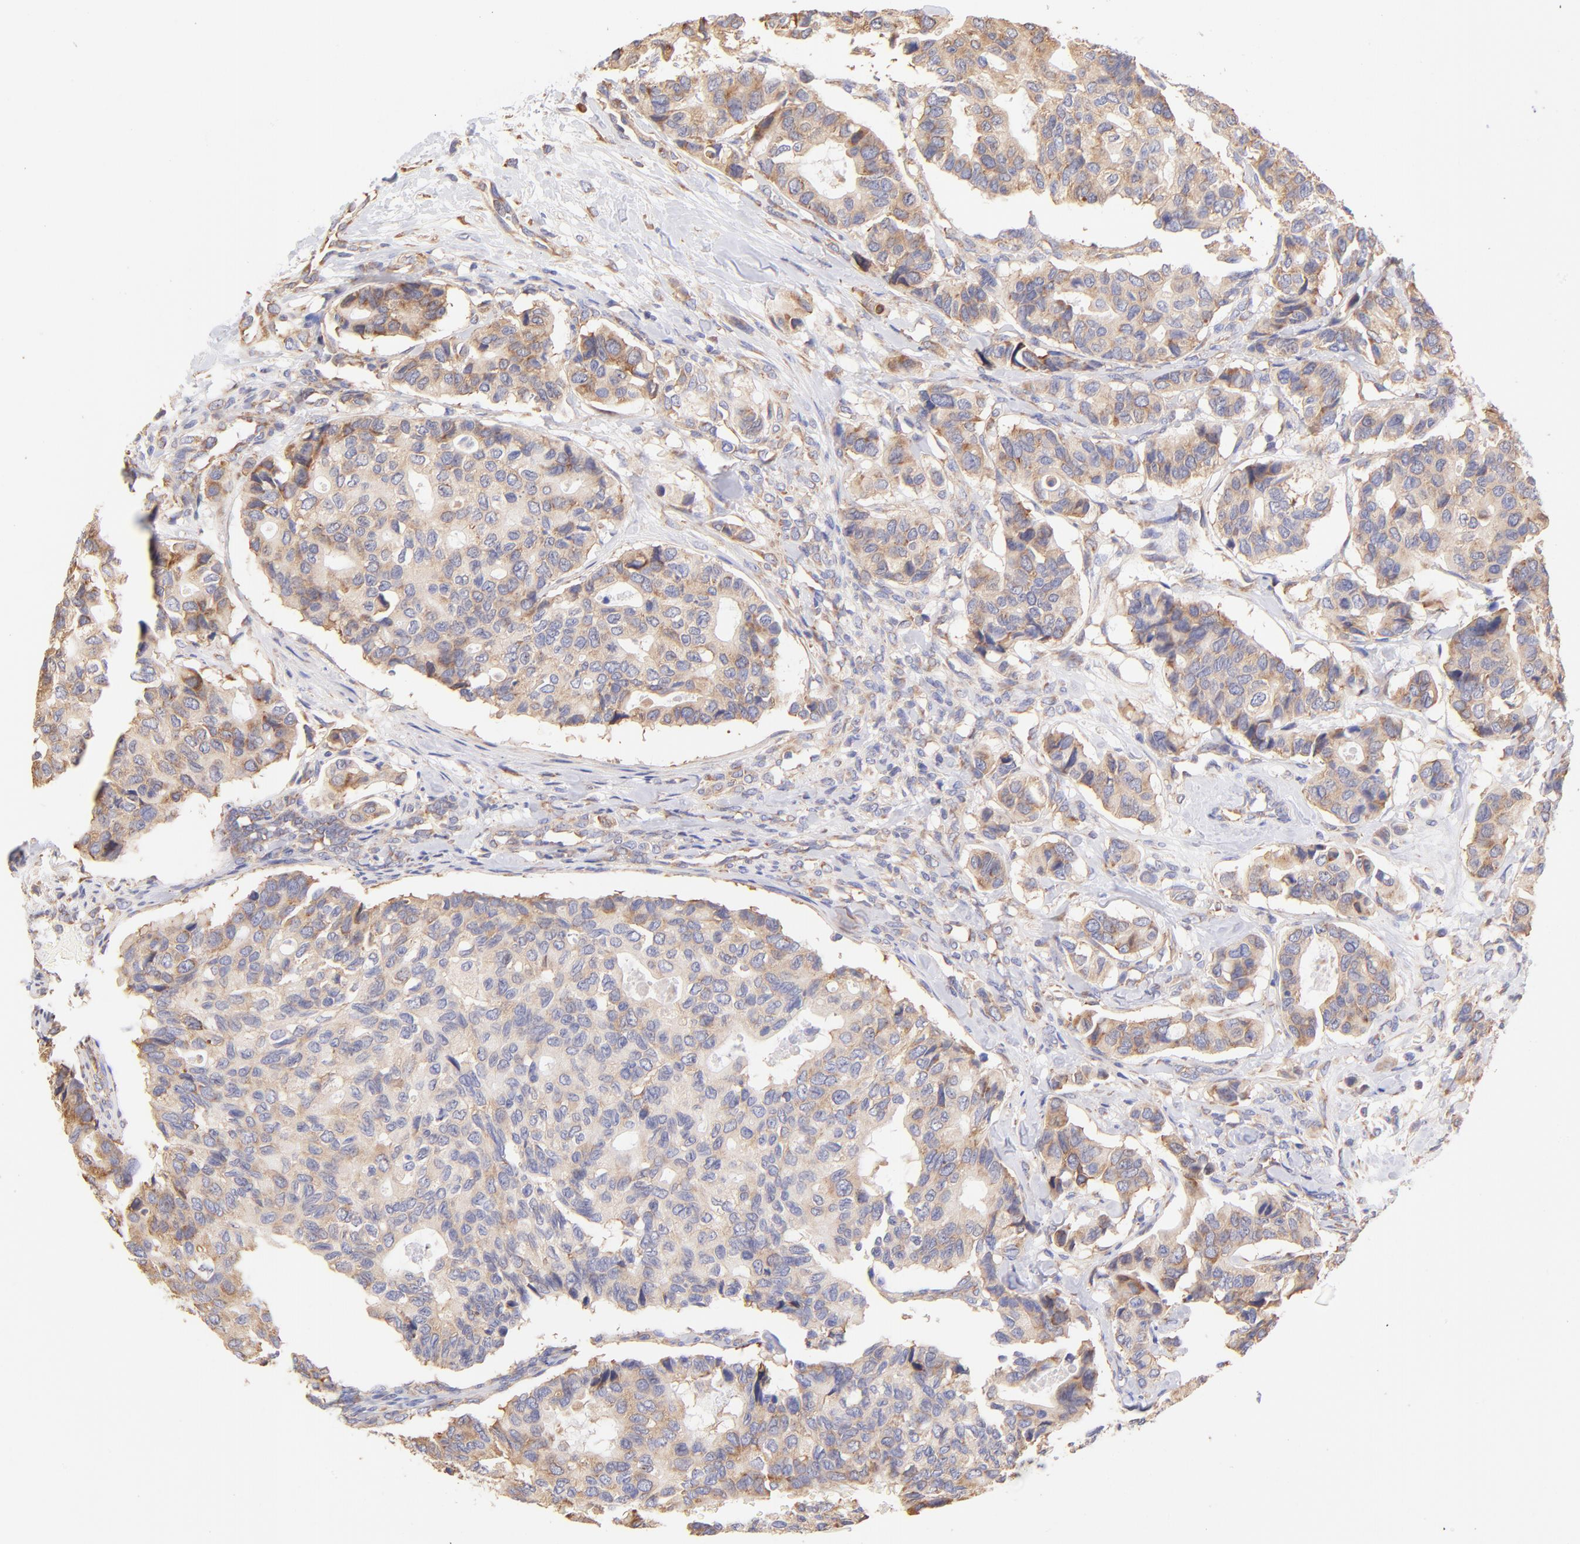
{"staining": {"intensity": "moderate", "quantity": ">75%", "location": "cytoplasmic/membranous"}, "tissue": "breast cancer", "cell_type": "Tumor cells", "image_type": "cancer", "snomed": [{"axis": "morphology", "description": "Duct carcinoma"}, {"axis": "topography", "description": "Breast"}], "caption": "Protein expression analysis of human breast cancer reveals moderate cytoplasmic/membranous expression in approximately >75% of tumor cells.", "gene": "RPL30", "patient": {"sex": "female", "age": 69}}